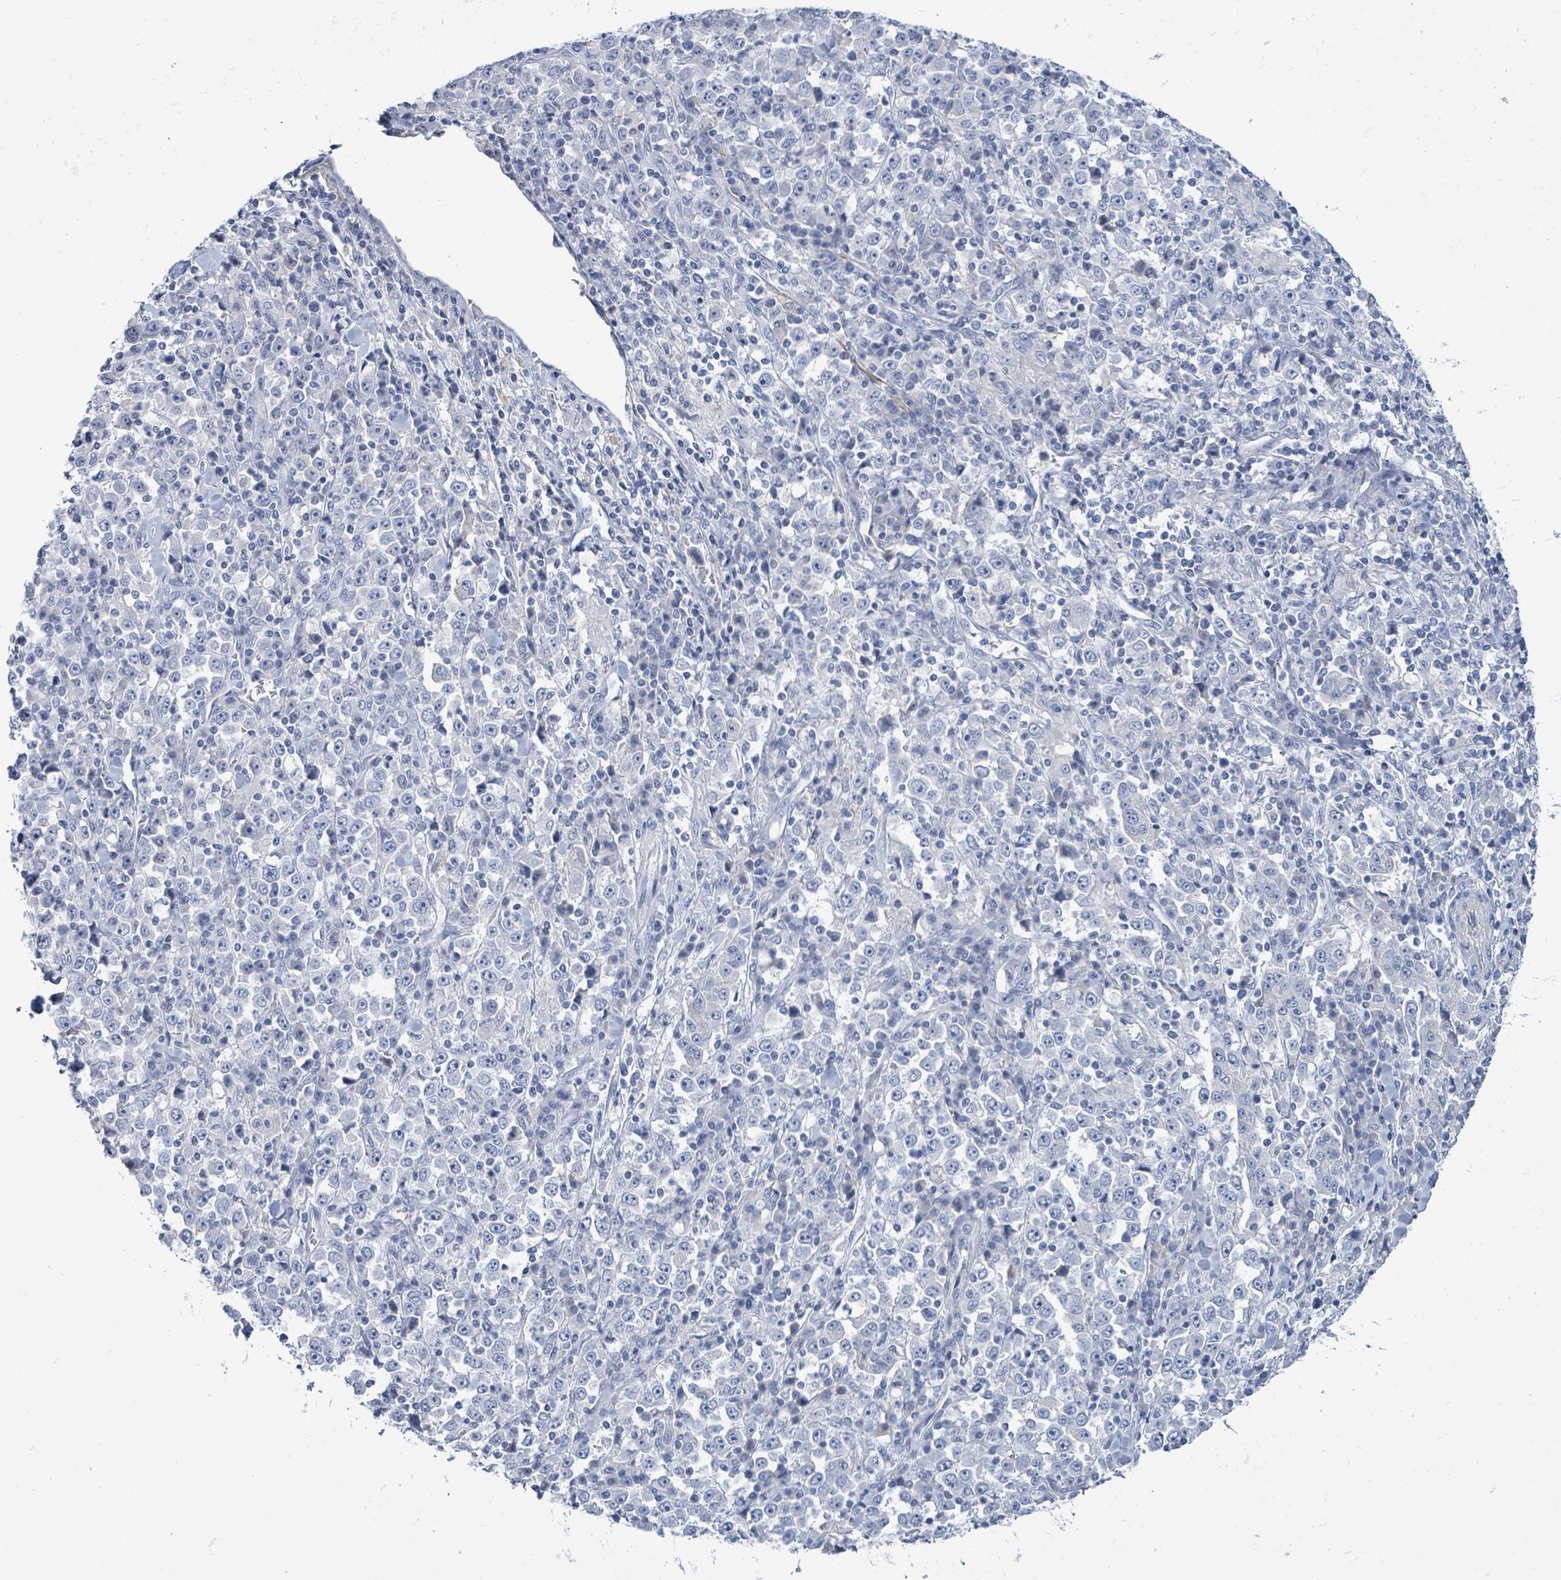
{"staining": {"intensity": "negative", "quantity": "none", "location": "none"}, "tissue": "stomach cancer", "cell_type": "Tumor cells", "image_type": "cancer", "snomed": [{"axis": "morphology", "description": "Normal tissue, NOS"}, {"axis": "morphology", "description": "Adenocarcinoma, NOS"}, {"axis": "topography", "description": "Stomach, upper"}, {"axis": "topography", "description": "Stomach"}], "caption": "Tumor cells are negative for protein expression in human adenocarcinoma (stomach). The staining is performed using DAB brown chromogen with nuclei counter-stained in using hematoxylin.", "gene": "NTN3", "patient": {"sex": "male", "age": 59}}